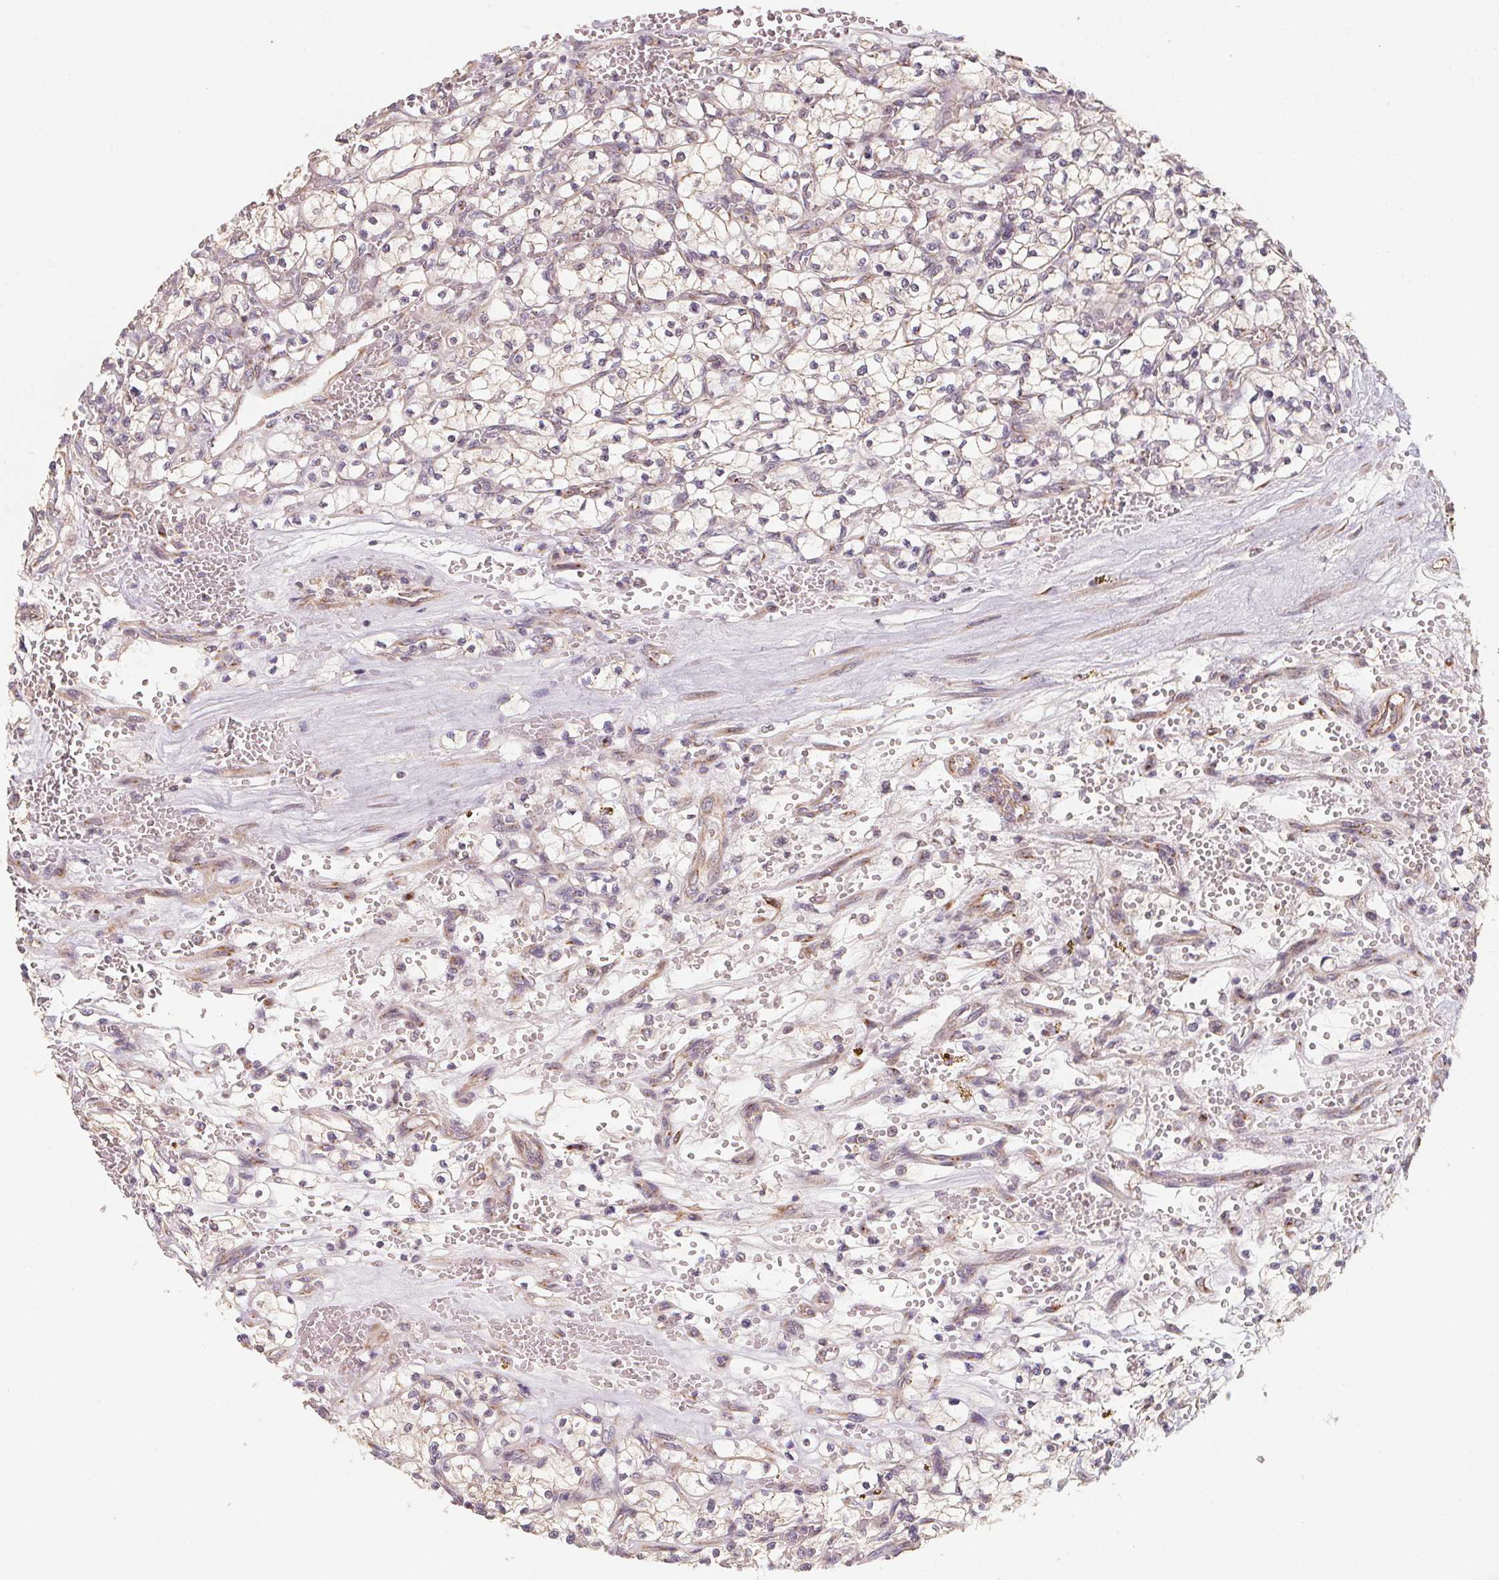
{"staining": {"intensity": "weak", "quantity": "25%-75%", "location": "cytoplasmic/membranous"}, "tissue": "renal cancer", "cell_type": "Tumor cells", "image_type": "cancer", "snomed": [{"axis": "morphology", "description": "Adenocarcinoma, NOS"}, {"axis": "topography", "description": "Kidney"}], "caption": "Immunohistochemical staining of human renal adenocarcinoma reveals weak cytoplasmic/membranous protein expression in about 25%-75% of tumor cells.", "gene": "TSPAN12", "patient": {"sex": "female", "age": 64}}